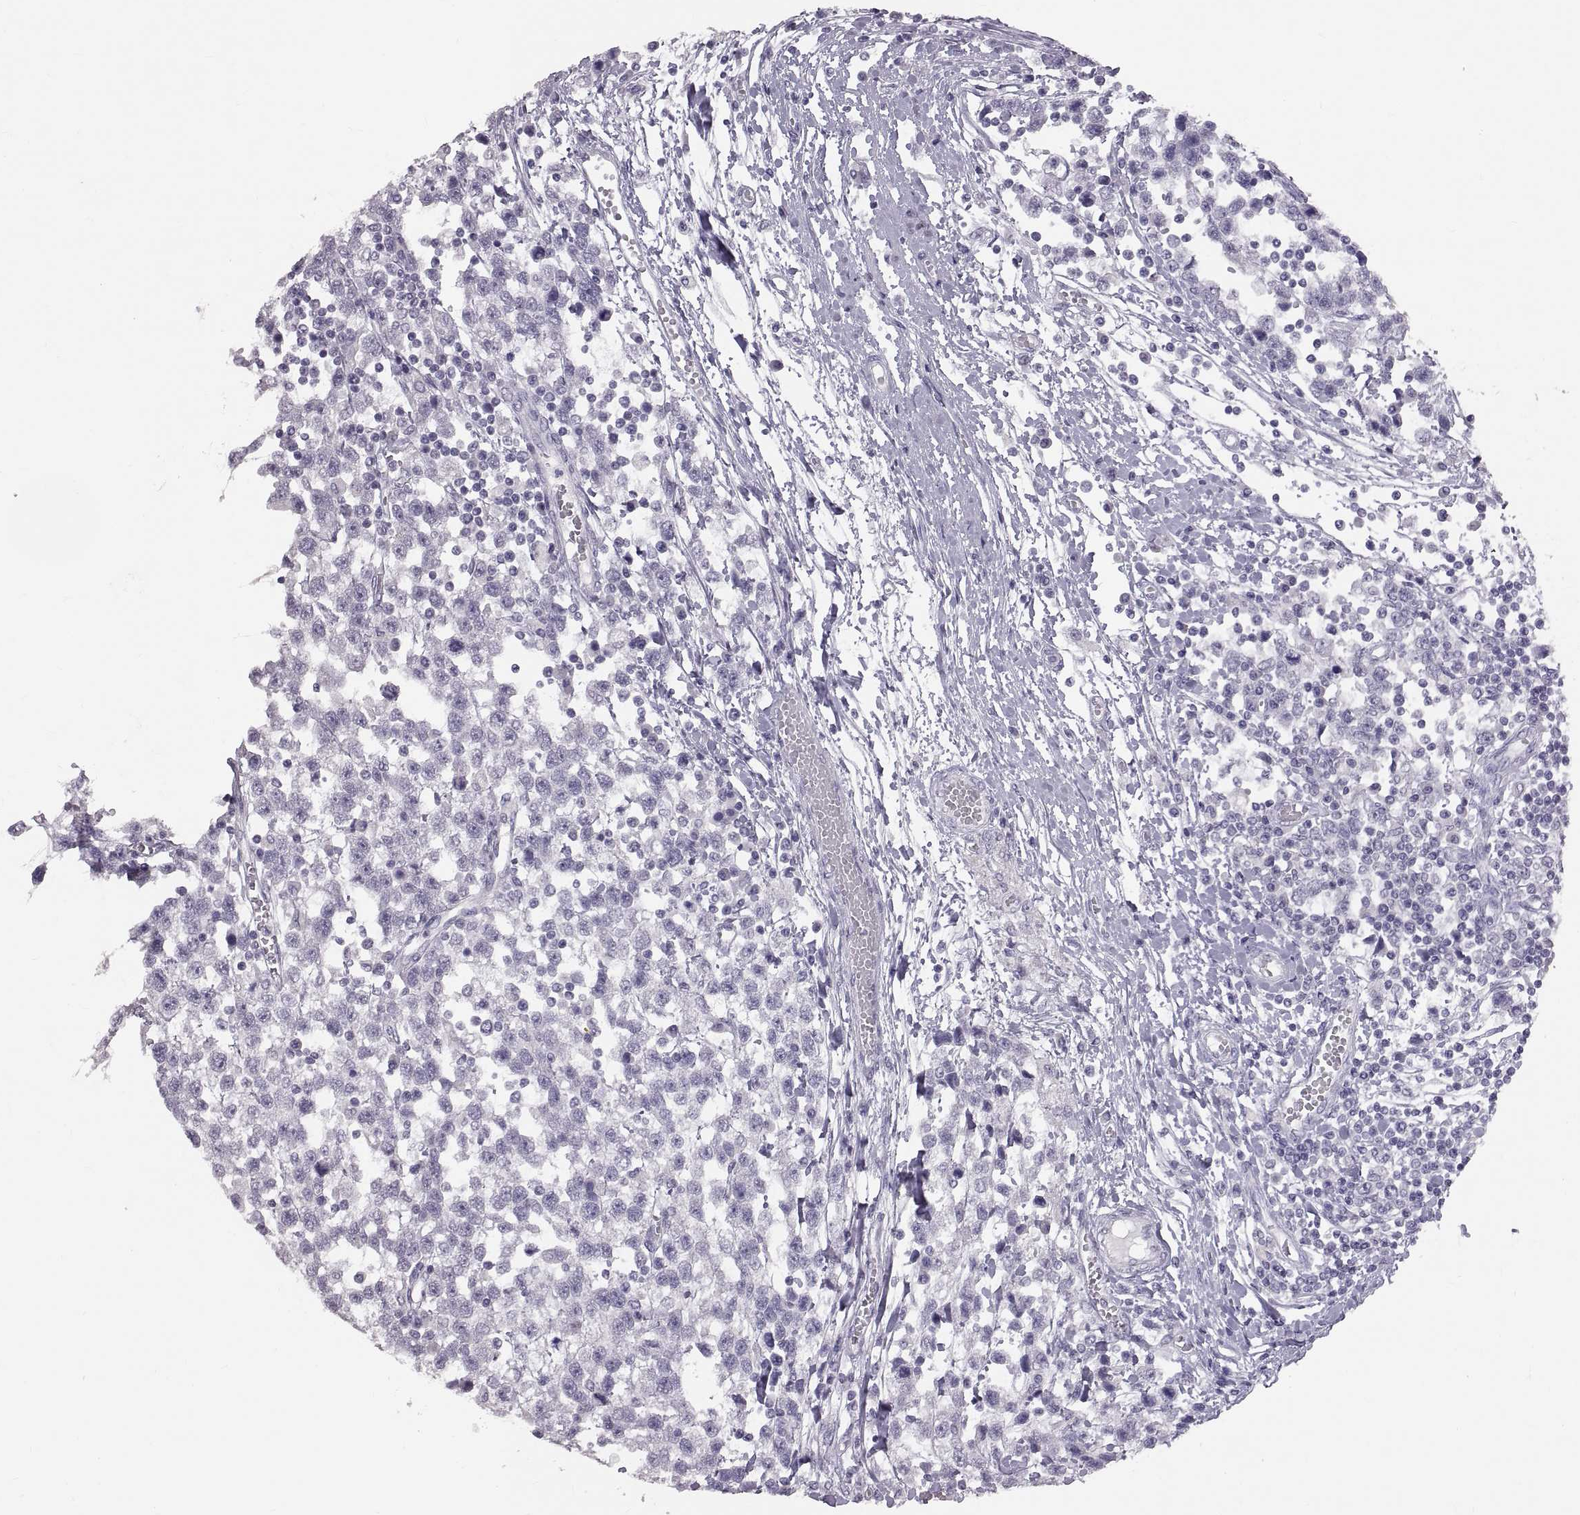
{"staining": {"intensity": "negative", "quantity": "none", "location": "none"}, "tissue": "testis cancer", "cell_type": "Tumor cells", "image_type": "cancer", "snomed": [{"axis": "morphology", "description": "Seminoma, NOS"}, {"axis": "topography", "description": "Testis"}], "caption": "High power microscopy micrograph of an IHC photomicrograph of seminoma (testis), revealing no significant staining in tumor cells.", "gene": "WBP2NL", "patient": {"sex": "male", "age": 34}}